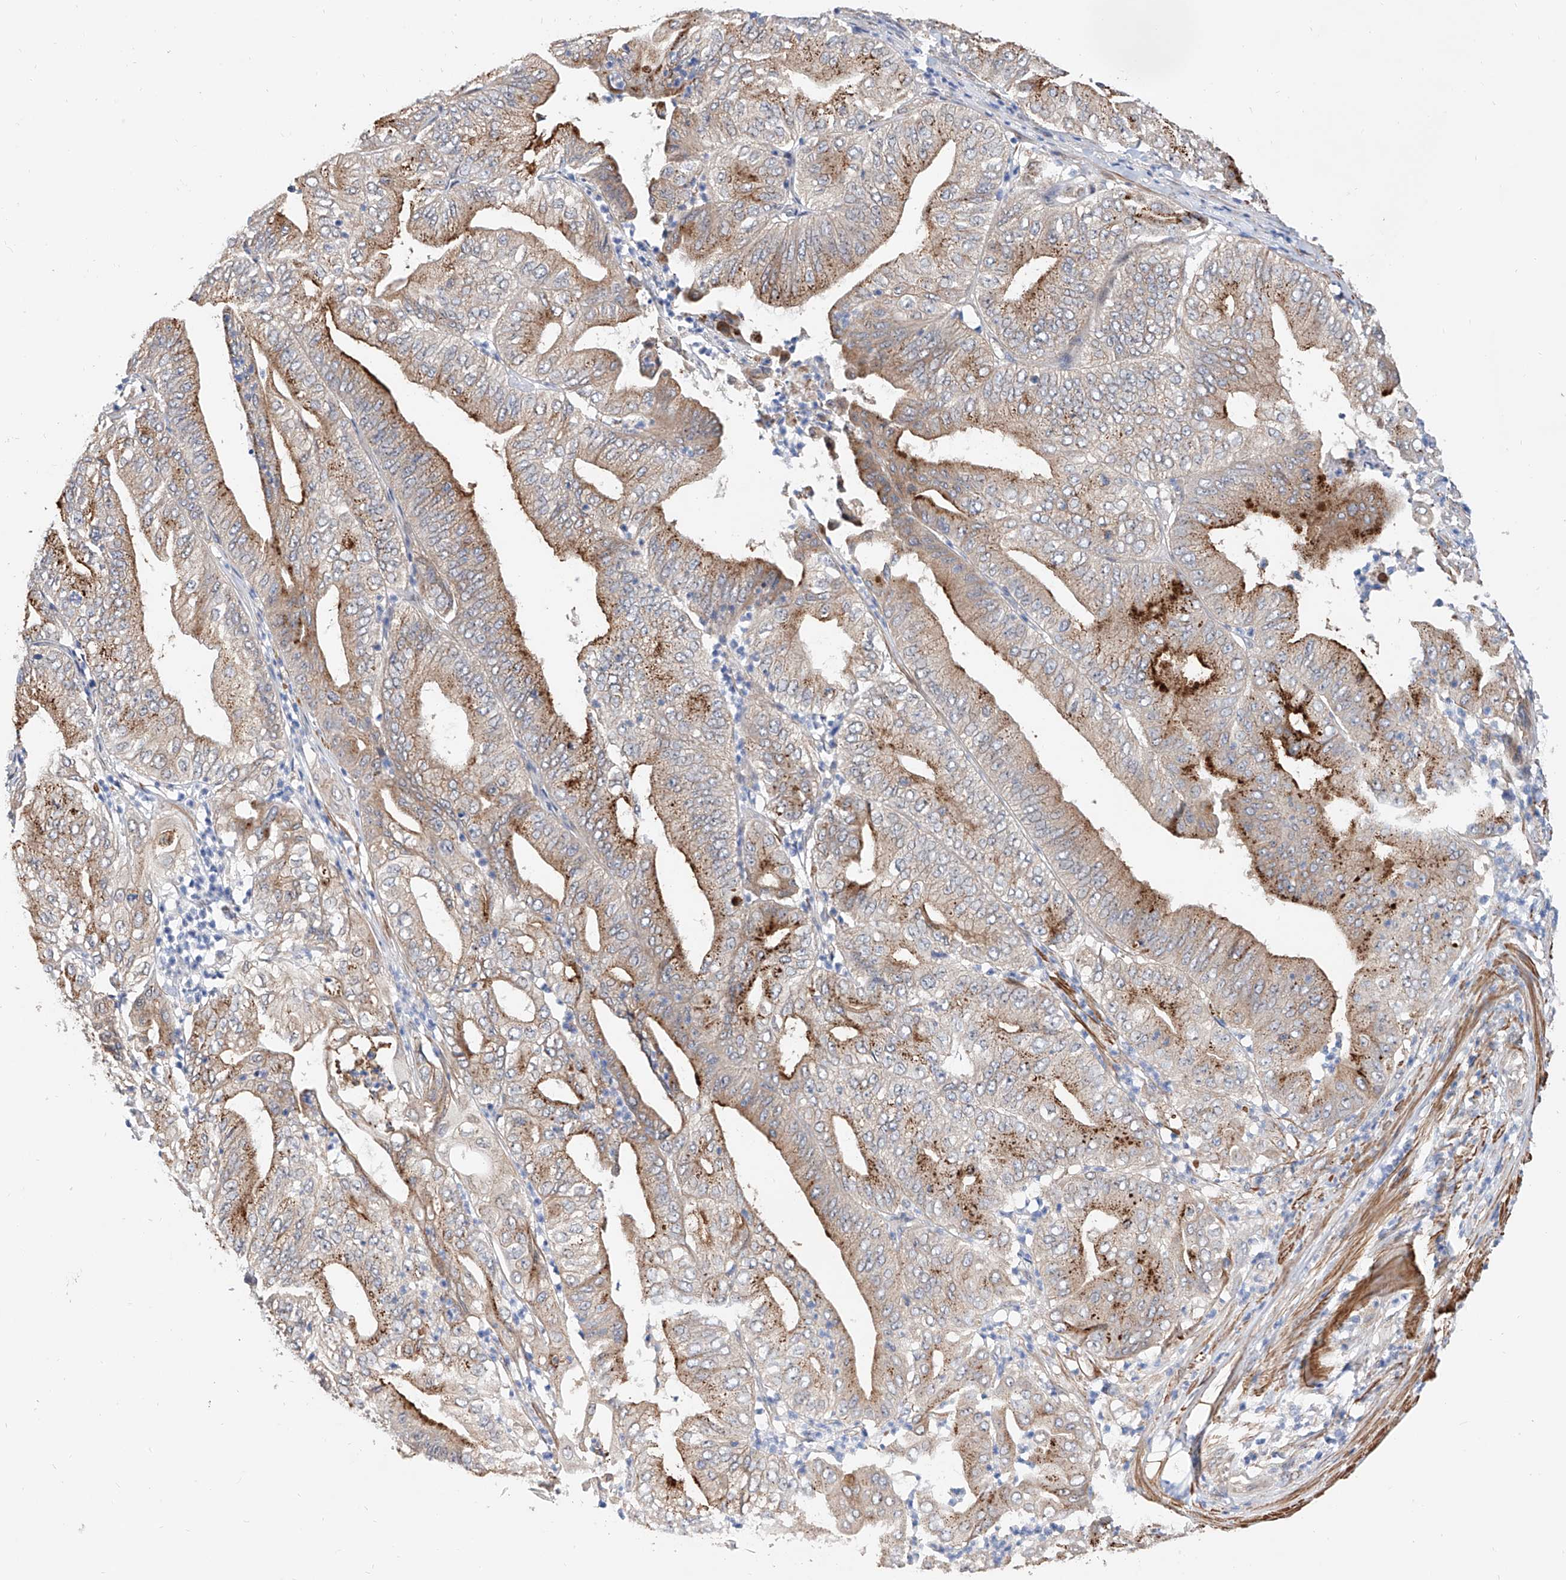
{"staining": {"intensity": "moderate", "quantity": ">75%", "location": "cytoplasmic/membranous"}, "tissue": "pancreatic cancer", "cell_type": "Tumor cells", "image_type": "cancer", "snomed": [{"axis": "morphology", "description": "Adenocarcinoma, NOS"}, {"axis": "topography", "description": "Pancreas"}], "caption": "Pancreatic cancer (adenocarcinoma) stained with IHC reveals moderate cytoplasmic/membranous staining in about >75% of tumor cells.", "gene": "MAGEE2", "patient": {"sex": "female", "age": 77}}